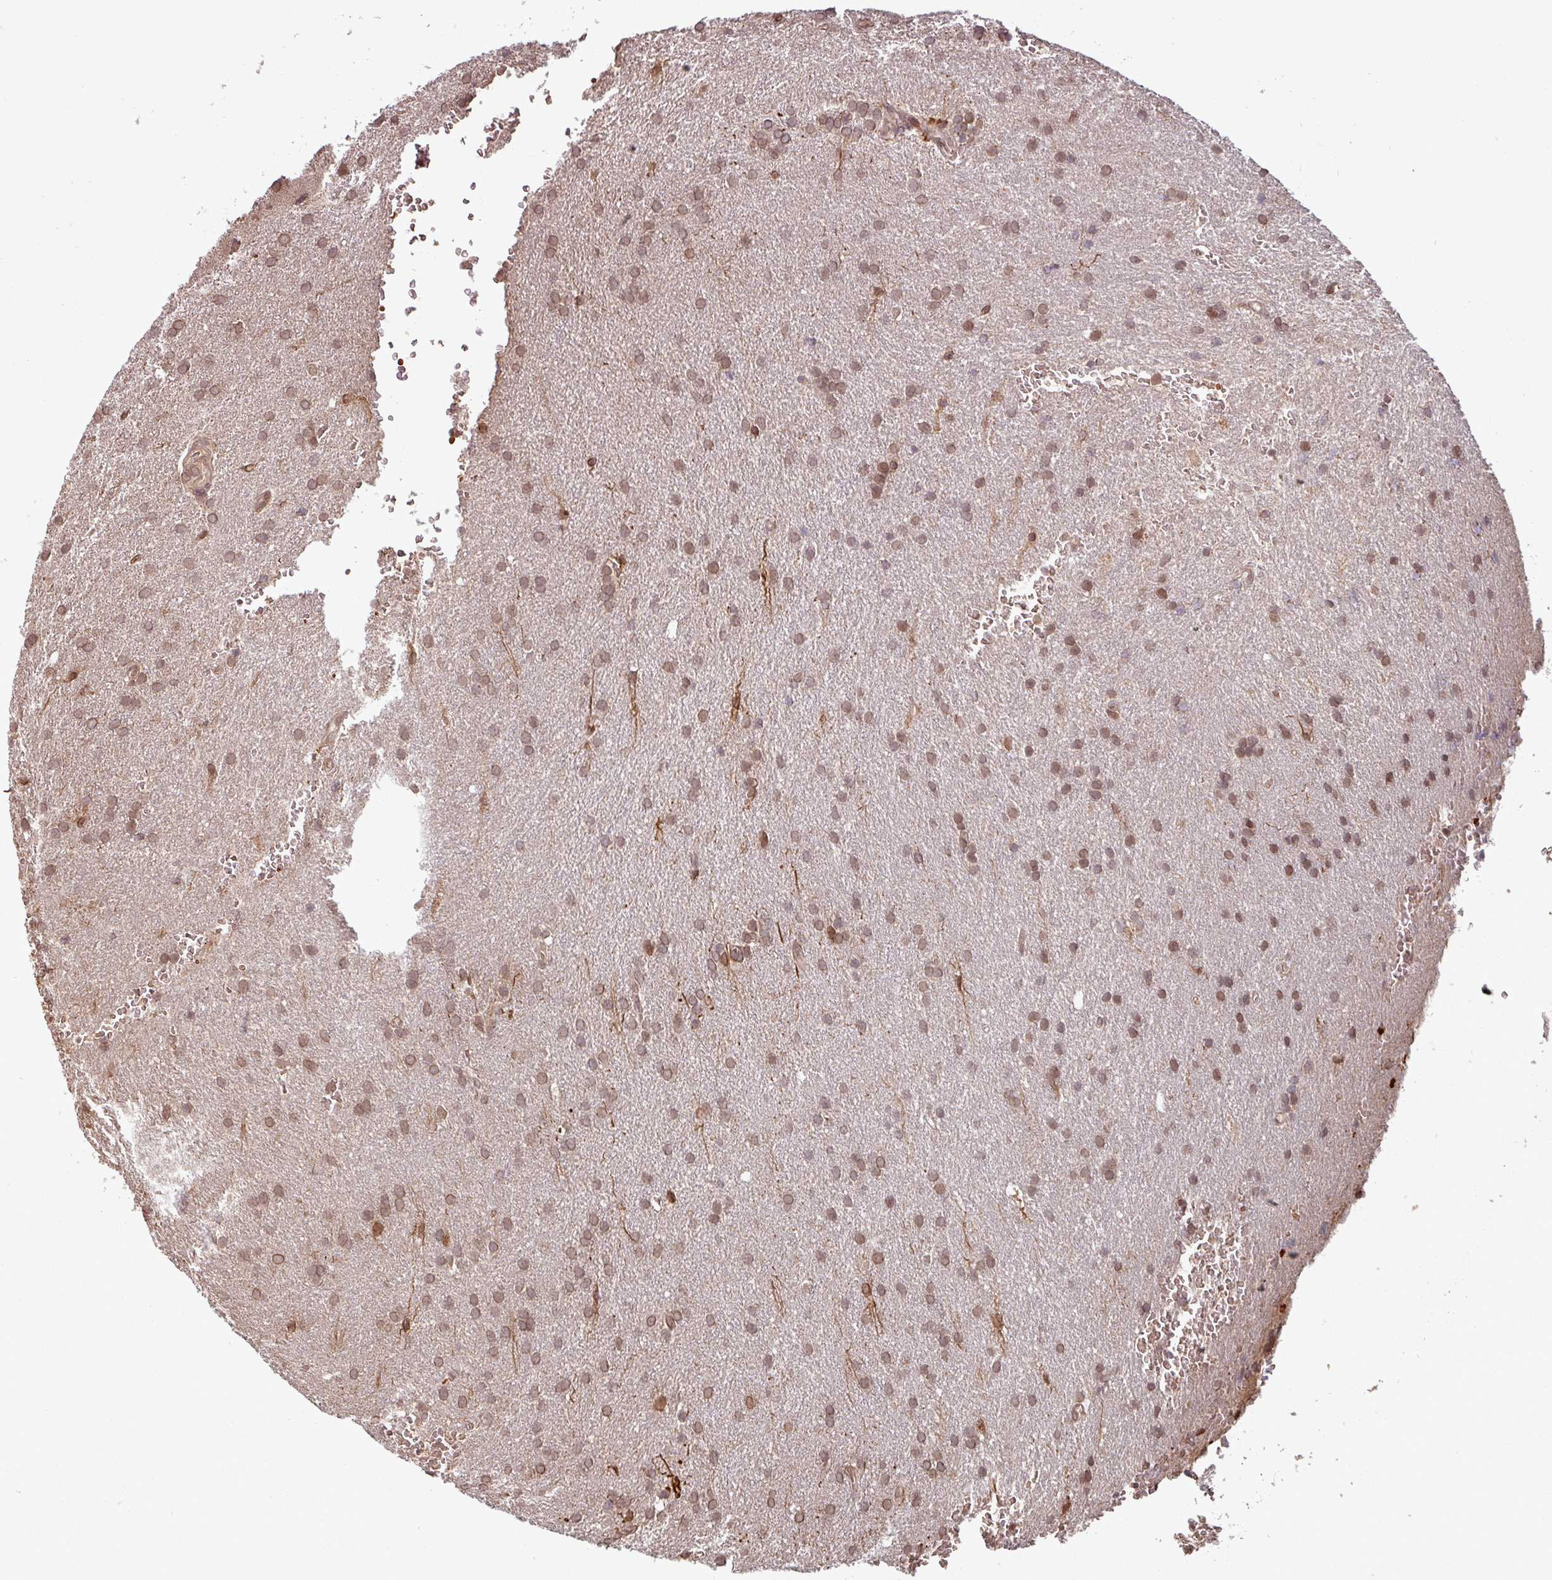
{"staining": {"intensity": "moderate", "quantity": ">75%", "location": "nuclear"}, "tissue": "glioma", "cell_type": "Tumor cells", "image_type": "cancer", "snomed": [{"axis": "morphology", "description": "Glioma, malignant, Low grade"}, {"axis": "topography", "description": "Brain"}], "caption": "Glioma stained with a brown dye exhibits moderate nuclear positive expression in approximately >75% of tumor cells.", "gene": "RBM4B", "patient": {"sex": "female", "age": 33}}